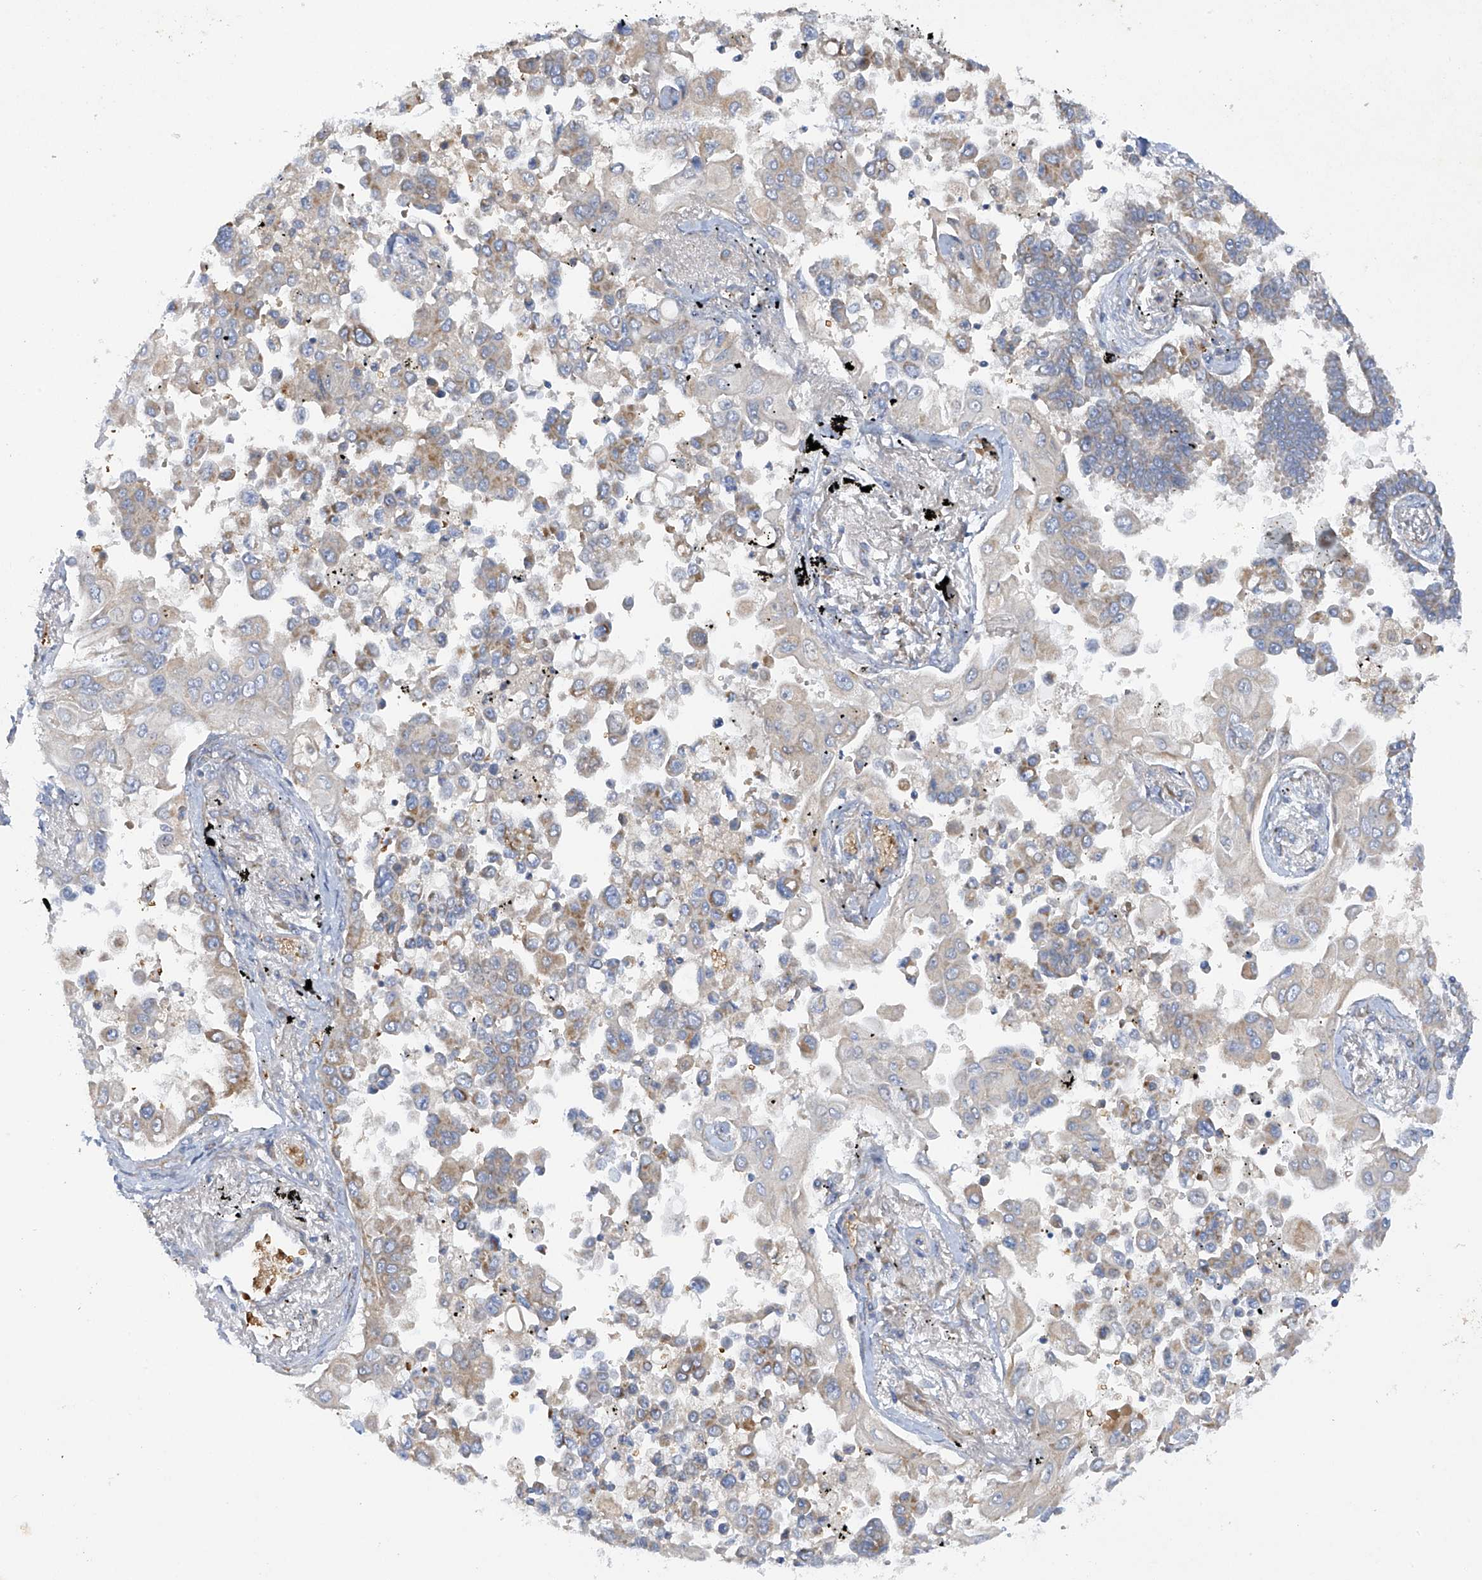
{"staining": {"intensity": "weak", "quantity": "25%-75%", "location": "cytoplasmic/membranous"}, "tissue": "lung cancer", "cell_type": "Tumor cells", "image_type": "cancer", "snomed": [{"axis": "morphology", "description": "Adenocarcinoma, NOS"}, {"axis": "topography", "description": "Lung"}], "caption": "Immunohistochemistry (IHC) micrograph of neoplastic tissue: human lung cancer (adenocarcinoma) stained using immunohistochemistry exhibits low levels of weak protein expression localized specifically in the cytoplasmic/membranous of tumor cells, appearing as a cytoplasmic/membranous brown color.", "gene": "METTL18", "patient": {"sex": "female", "age": 67}}